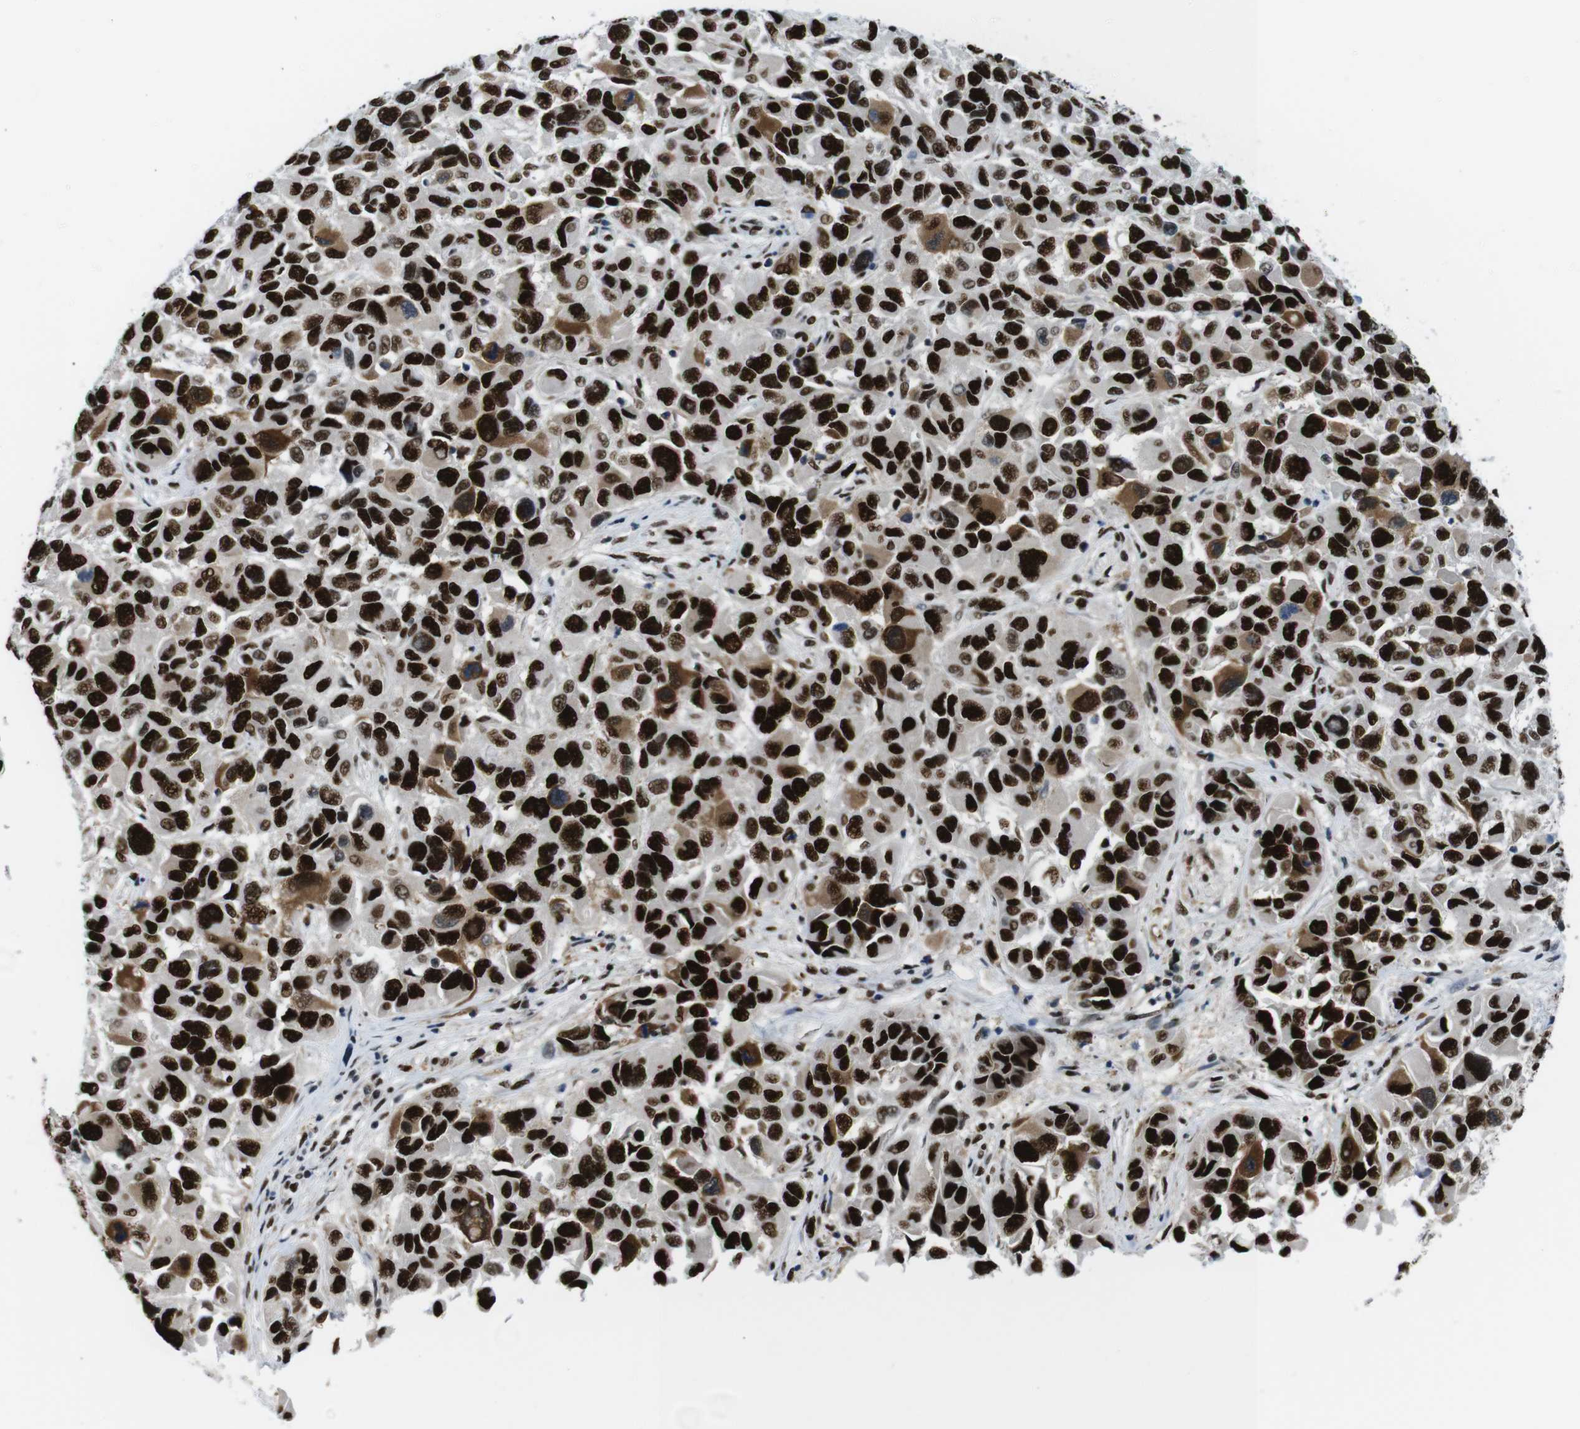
{"staining": {"intensity": "strong", "quantity": ">75%", "location": "nuclear"}, "tissue": "melanoma", "cell_type": "Tumor cells", "image_type": "cancer", "snomed": [{"axis": "morphology", "description": "Malignant melanoma, NOS"}, {"axis": "topography", "description": "Skin"}], "caption": "Strong nuclear expression for a protein is appreciated in about >75% of tumor cells of melanoma using IHC.", "gene": "PSME3", "patient": {"sex": "male", "age": 53}}